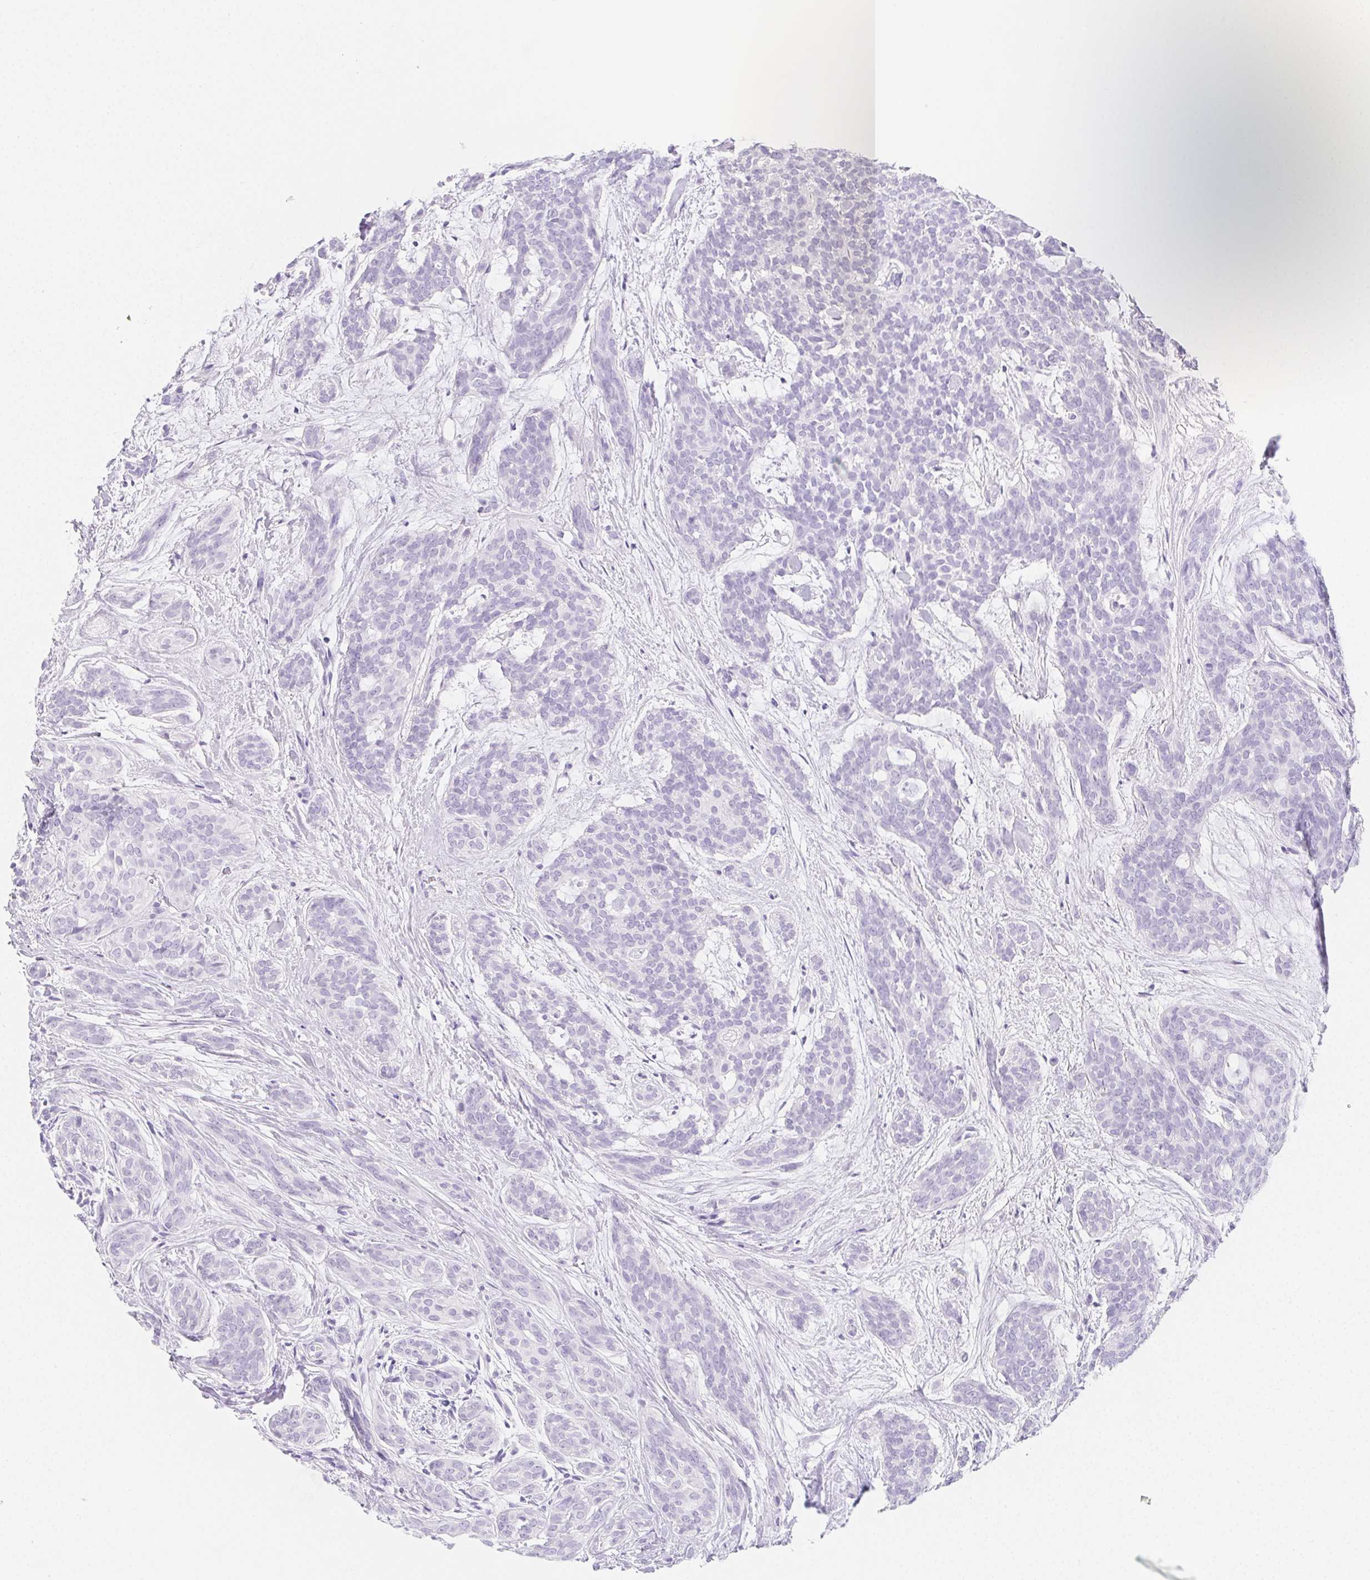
{"staining": {"intensity": "negative", "quantity": "none", "location": "none"}, "tissue": "head and neck cancer", "cell_type": "Tumor cells", "image_type": "cancer", "snomed": [{"axis": "morphology", "description": "Adenocarcinoma, NOS"}, {"axis": "topography", "description": "Head-Neck"}], "caption": "IHC image of neoplastic tissue: adenocarcinoma (head and neck) stained with DAB demonstrates no significant protein staining in tumor cells.", "gene": "ZBBX", "patient": {"sex": "male", "age": 66}}